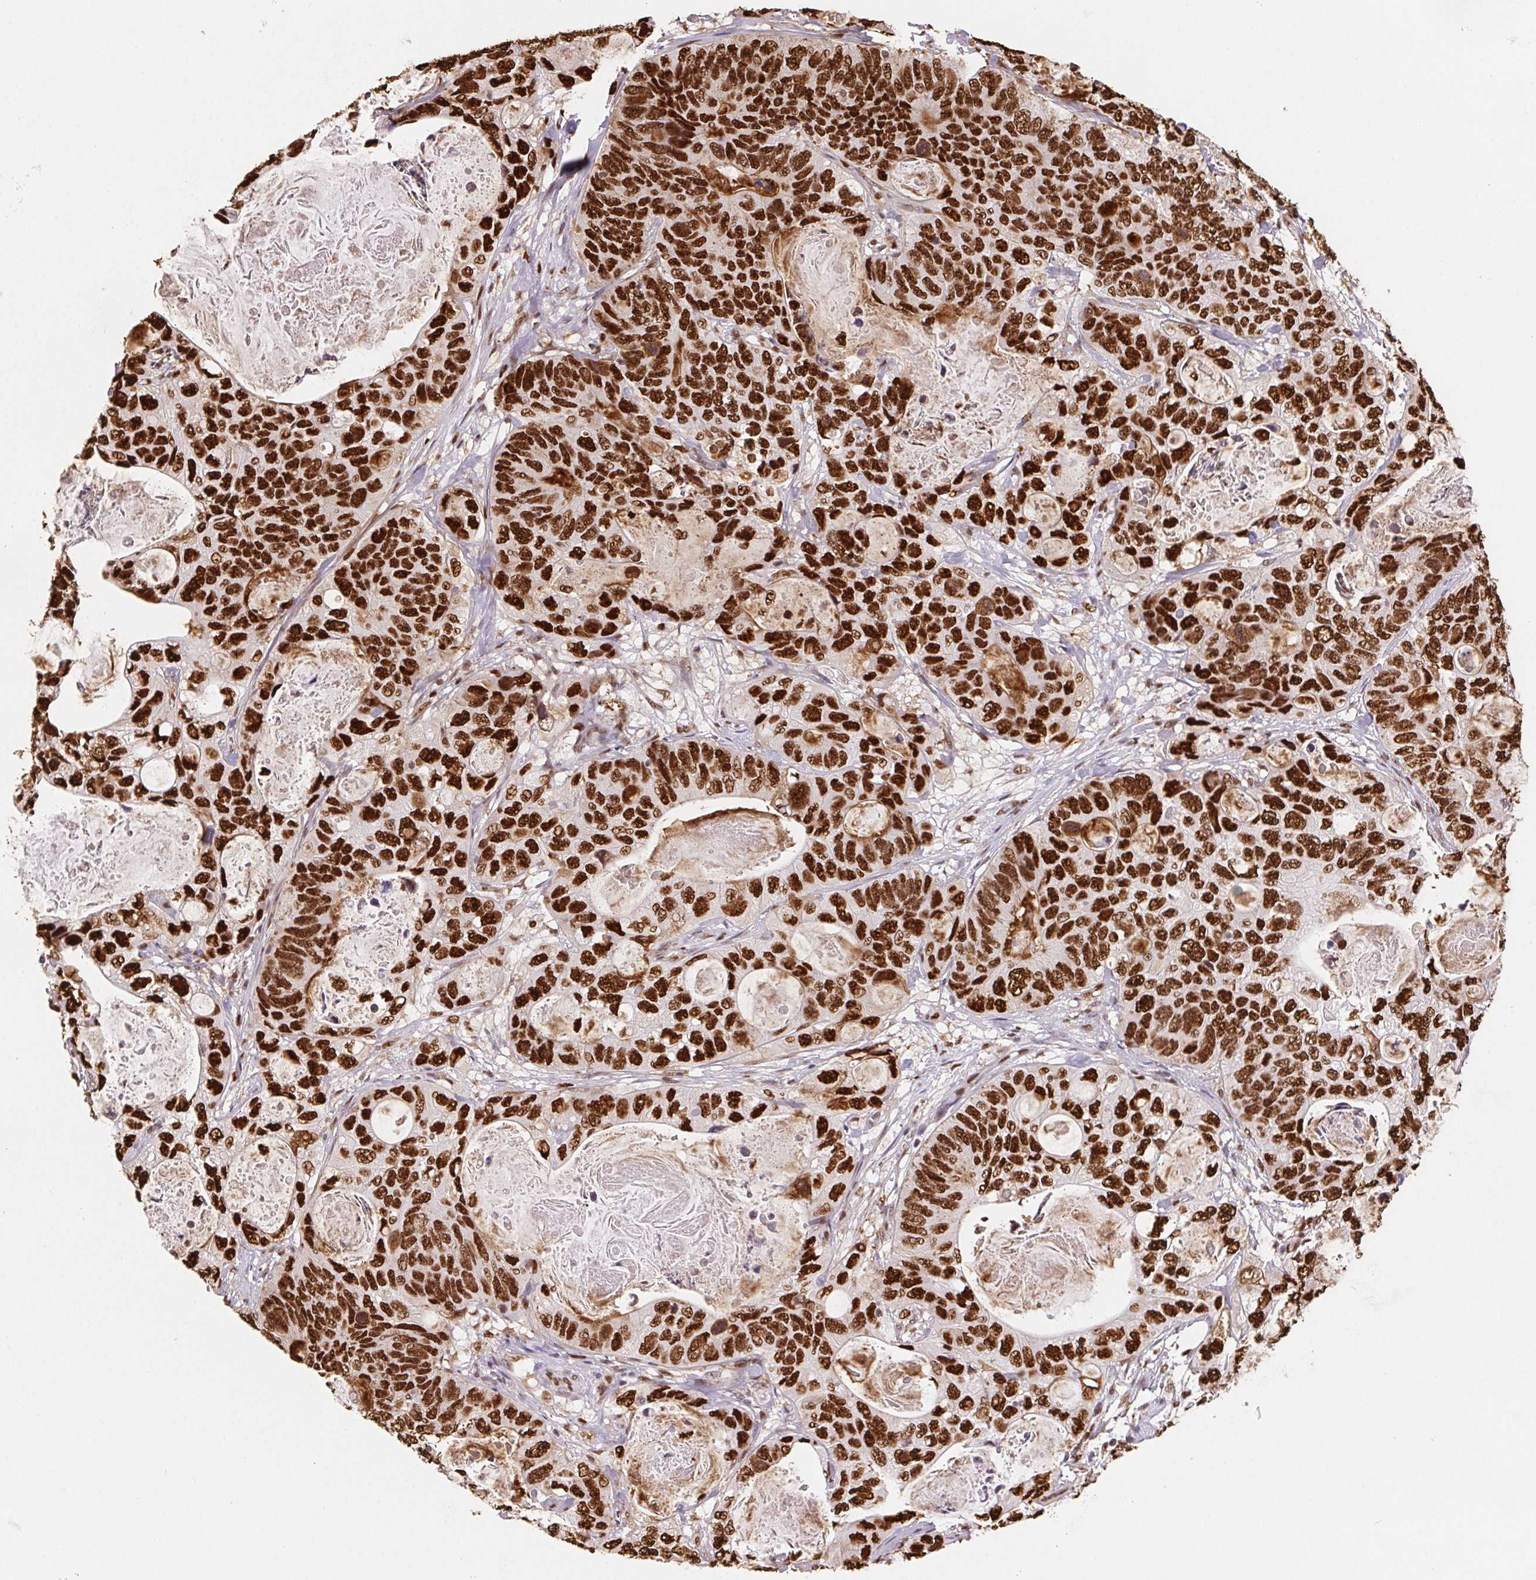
{"staining": {"intensity": "strong", "quantity": ">75%", "location": "nuclear"}, "tissue": "stomach cancer", "cell_type": "Tumor cells", "image_type": "cancer", "snomed": [{"axis": "morphology", "description": "Normal tissue, NOS"}, {"axis": "morphology", "description": "Adenocarcinoma, NOS"}, {"axis": "topography", "description": "Stomach"}], "caption": "A brown stain labels strong nuclear expression of a protein in human adenocarcinoma (stomach) tumor cells. The staining was performed using DAB (3,3'-diaminobenzidine), with brown indicating positive protein expression. Nuclei are stained blue with hematoxylin.", "gene": "SET", "patient": {"sex": "female", "age": 89}}